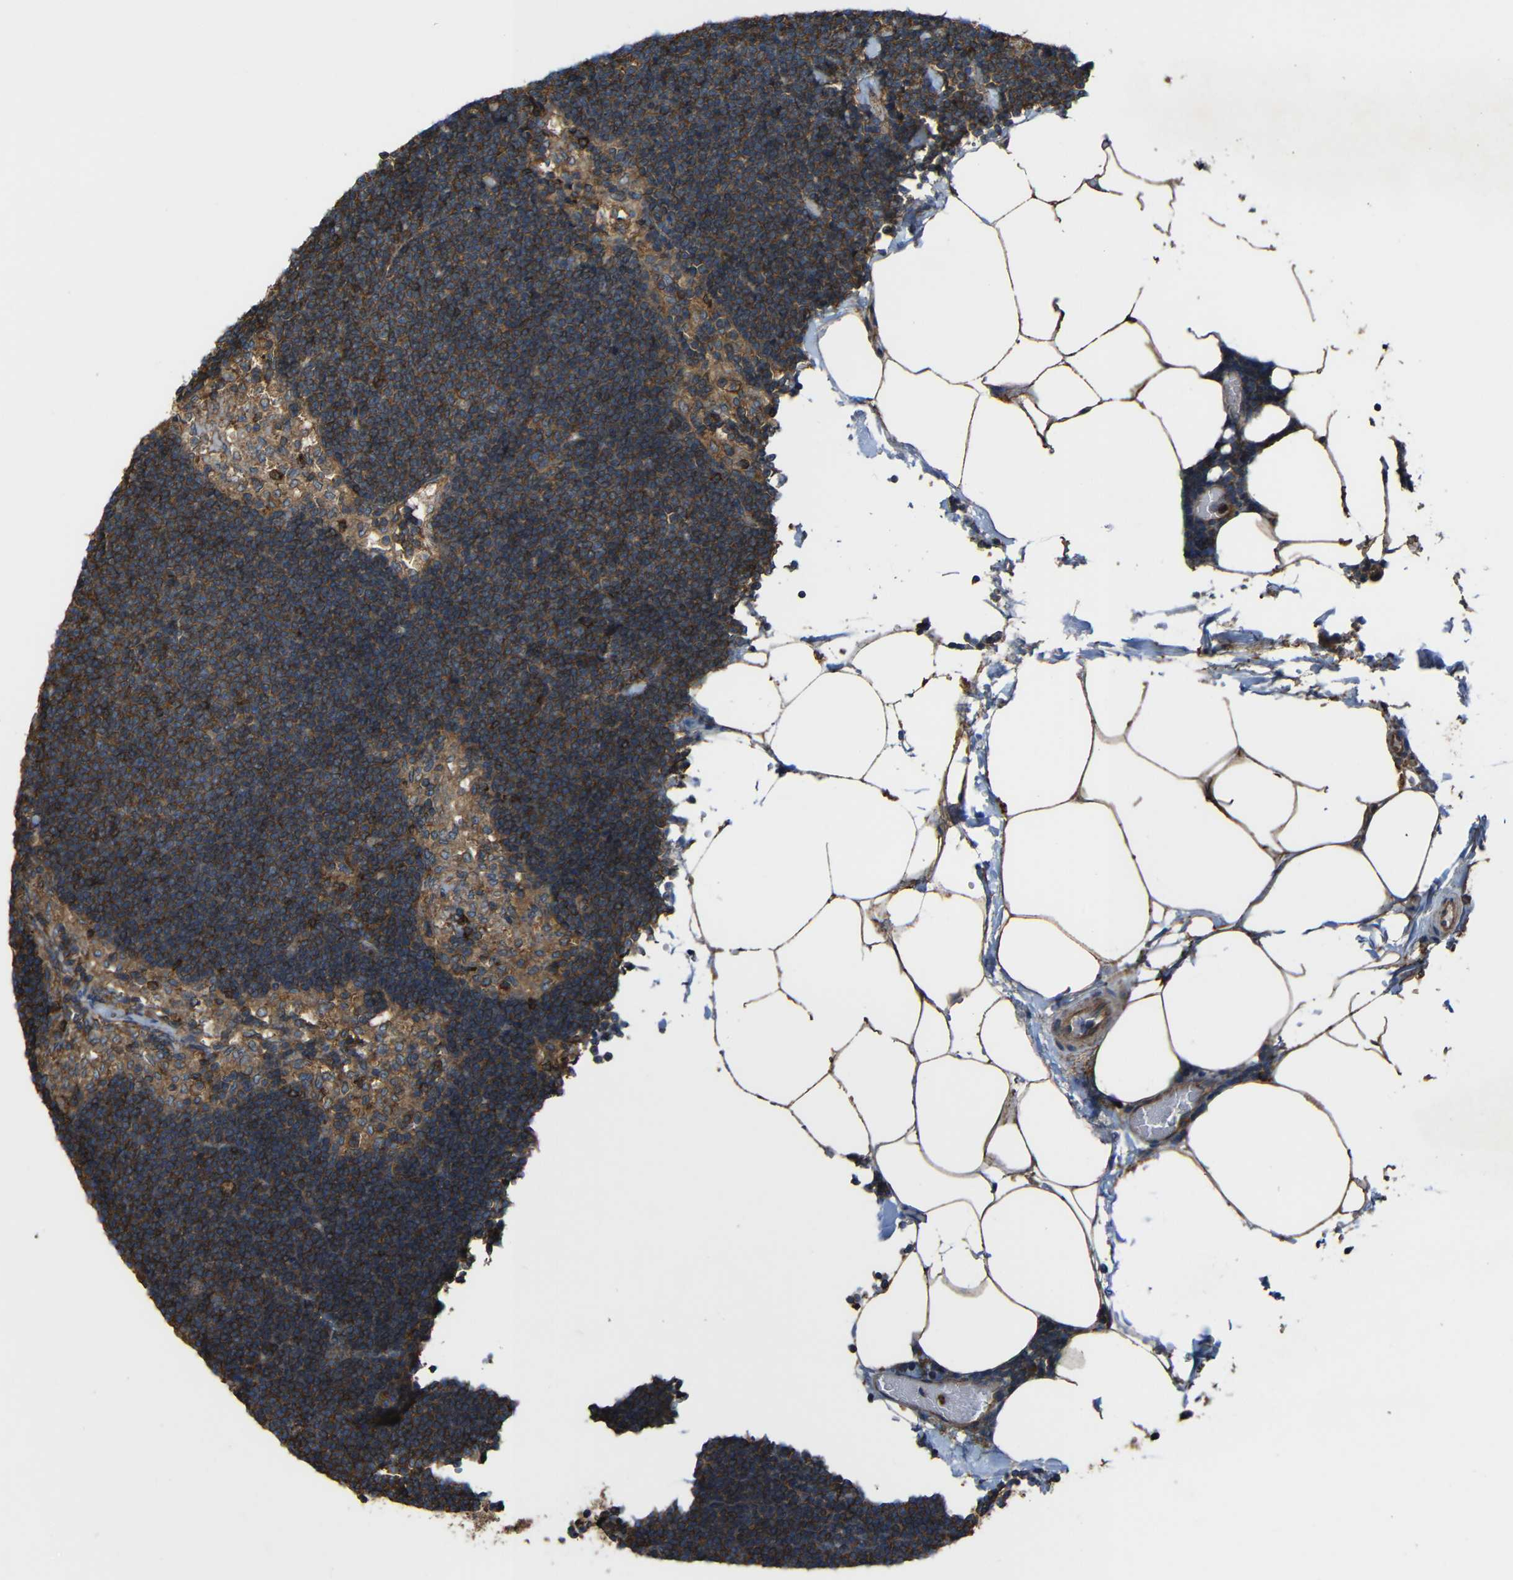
{"staining": {"intensity": "moderate", "quantity": ">75%", "location": "cytoplasmic/membranous"}, "tissue": "lymph node", "cell_type": "Germinal center cells", "image_type": "normal", "snomed": [{"axis": "morphology", "description": "Normal tissue, NOS"}, {"axis": "topography", "description": "Lymph node"}], "caption": "This micrograph reveals immunohistochemistry staining of normal lymph node, with medium moderate cytoplasmic/membranous expression in approximately >75% of germinal center cells.", "gene": "TREM2", "patient": {"sex": "male", "age": 63}}